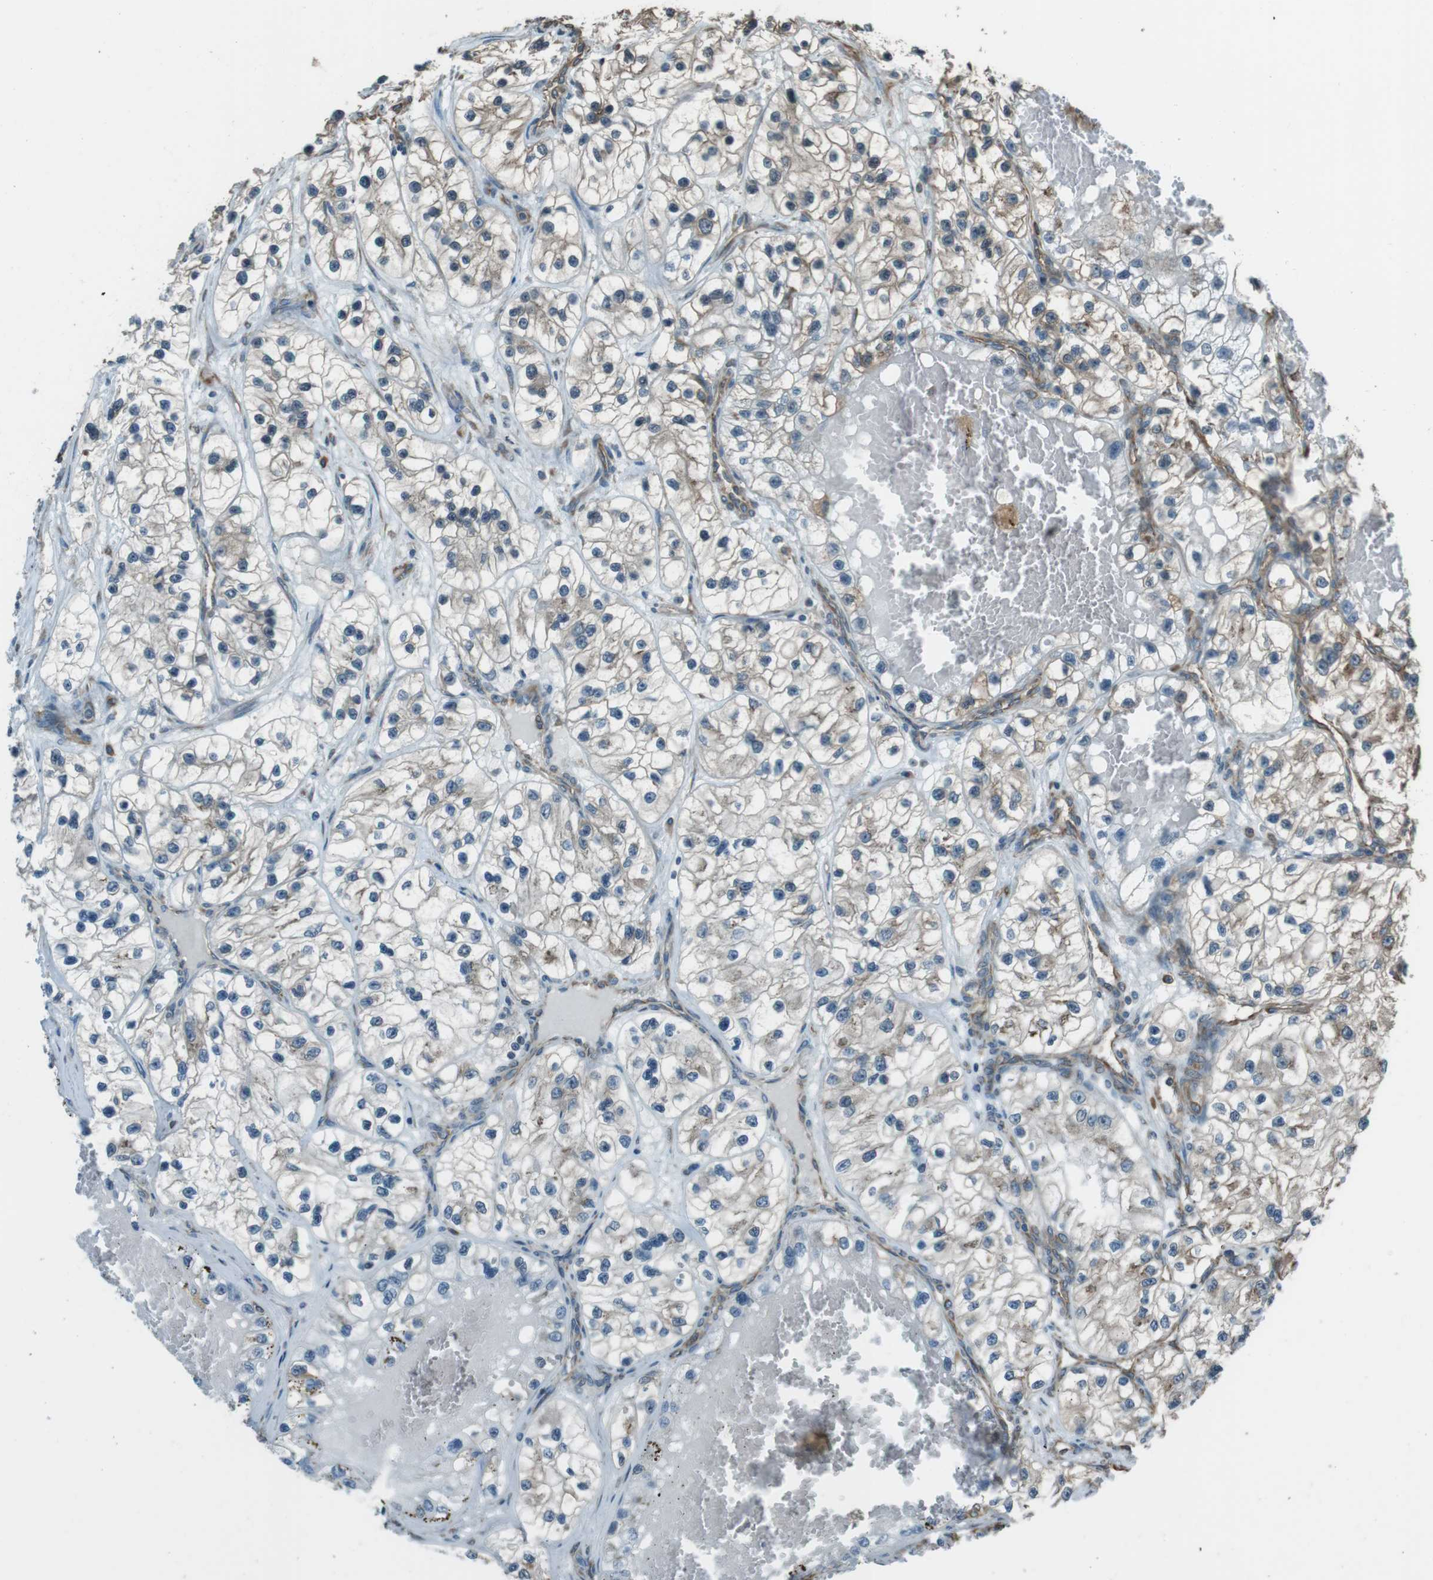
{"staining": {"intensity": "weak", "quantity": "25%-75%", "location": "cytoplasmic/membranous"}, "tissue": "renal cancer", "cell_type": "Tumor cells", "image_type": "cancer", "snomed": [{"axis": "morphology", "description": "Adenocarcinoma, NOS"}, {"axis": "topography", "description": "Kidney"}], "caption": "The image reveals staining of renal cancer (adenocarcinoma), revealing weak cytoplasmic/membranous protein expression (brown color) within tumor cells.", "gene": "PA2G4", "patient": {"sex": "female", "age": 57}}